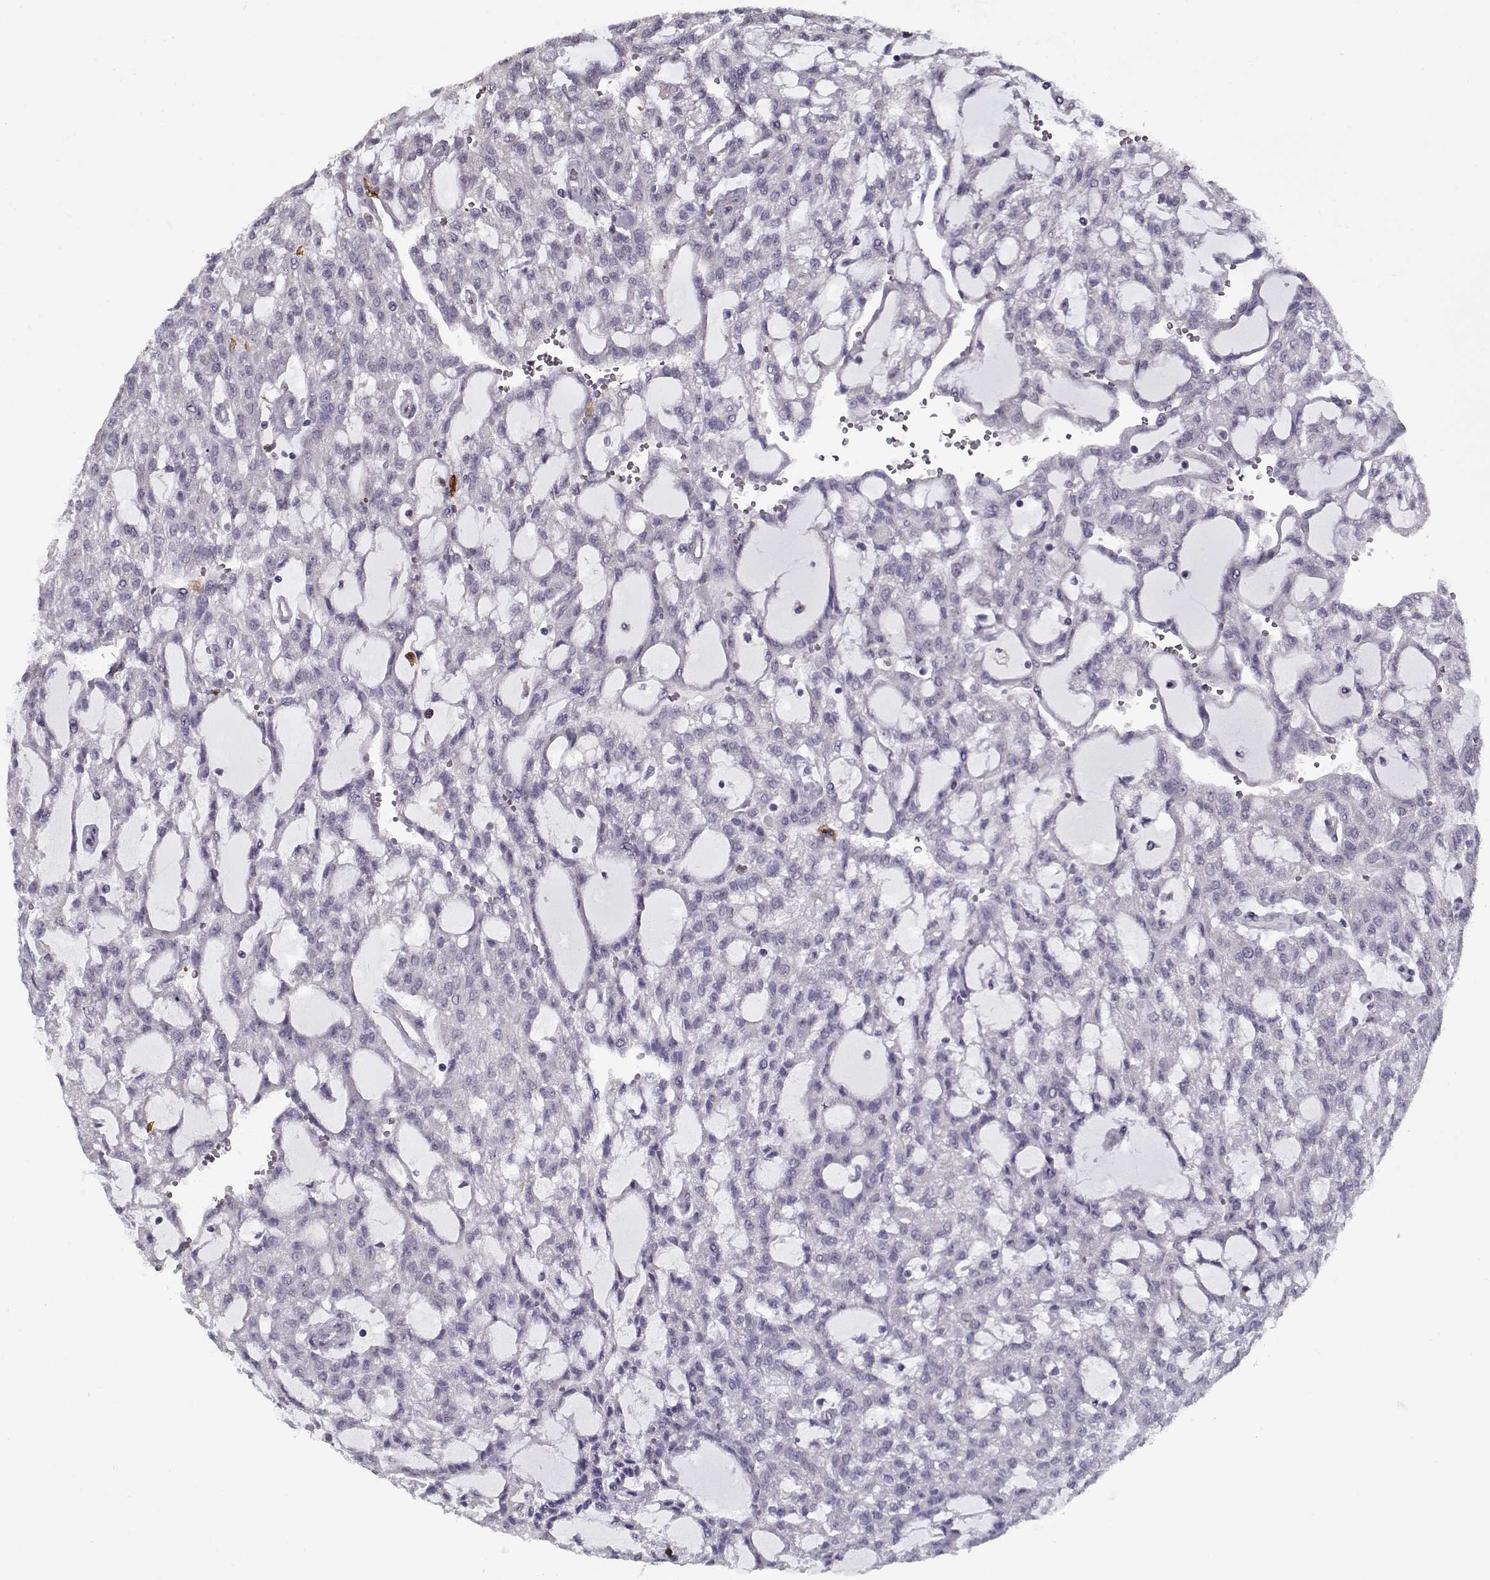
{"staining": {"intensity": "negative", "quantity": "none", "location": "none"}, "tissue": "renal cancer", "cell_type": "Tumor cells", "image_type": "cancer", "snomed": [{"axis": "morphology", "description": "Adenocarcinoma, NOS"}, {"axis": "topography", "description": "Kidney"}], "caption": "This is an IHC micrograph of human adenocarcinoma (renal). There is no positivity in tumor cells.", "gene": "SEC16B", "patient": {"sex": "male", "age": 63}}